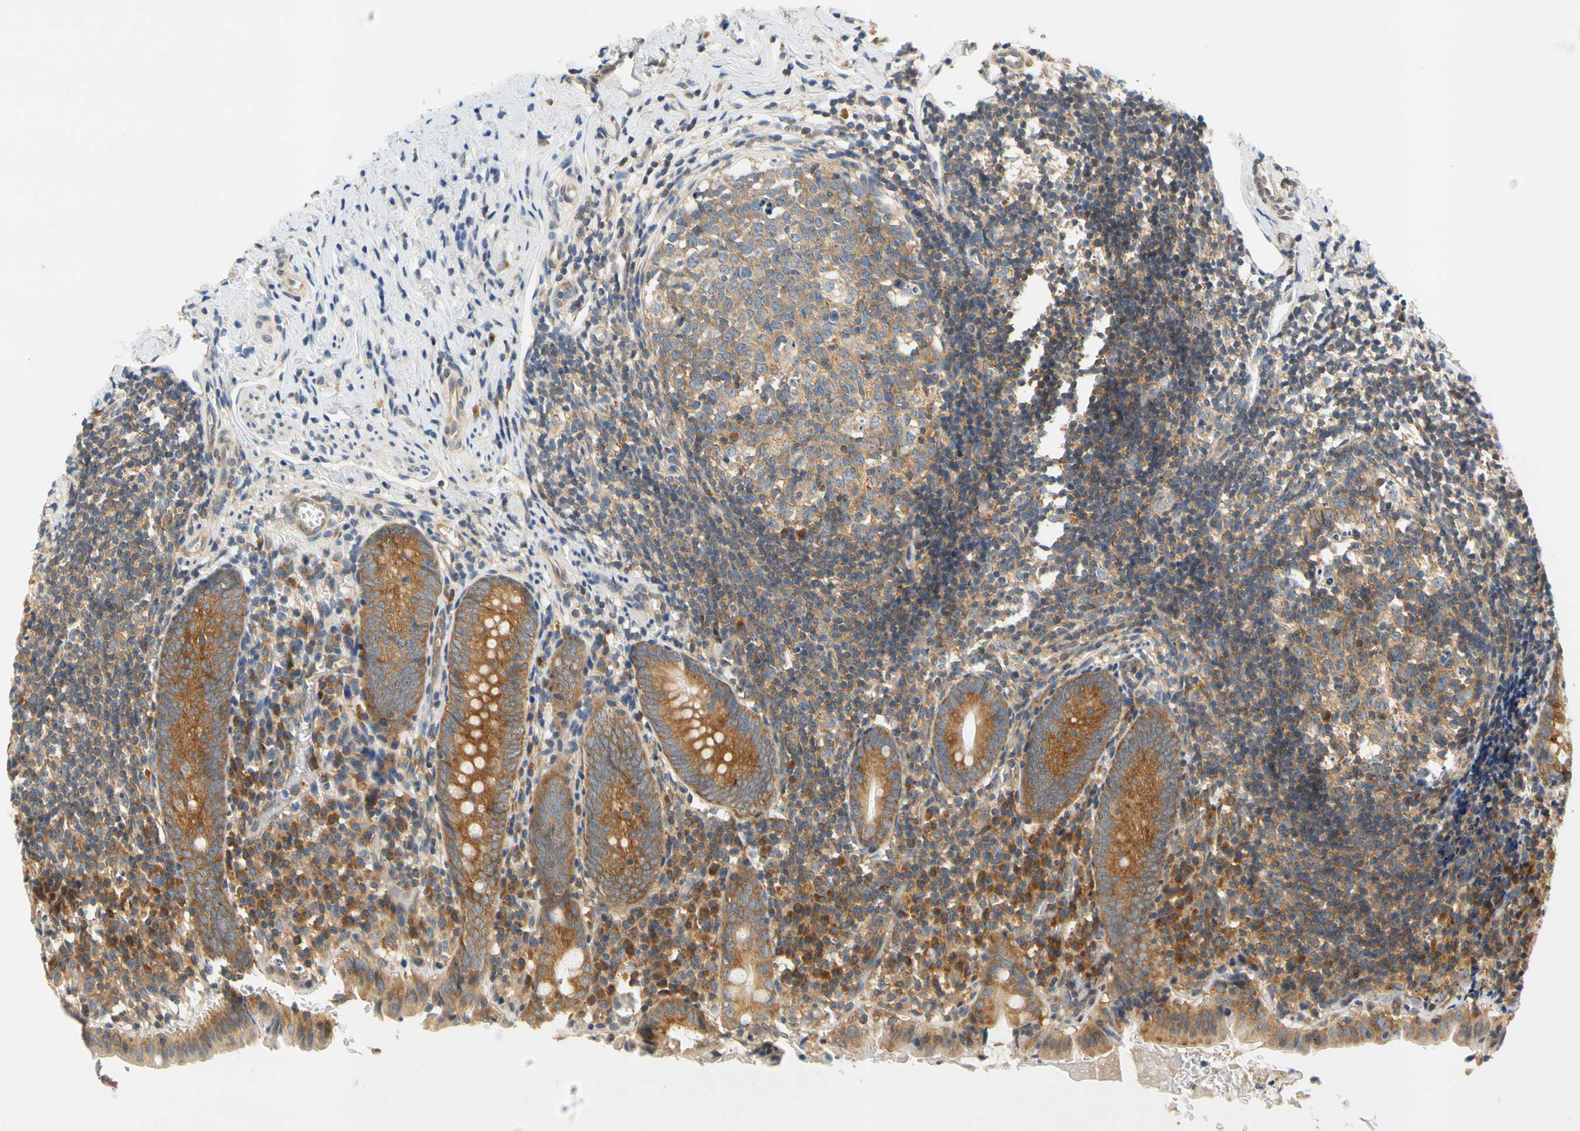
{"staining": {"intensity": "moderate", "quantity": ">75%", "location": "cytoplasmic/membranous"}, "tissue": "appendix", "cell_type": "Glandular cells", "image_type": "normal", "snomed": [{"axis": "morphology", "description": "Normal tissue, NOS"}, {"axis": "topography", "description": "Appendix"}], "caption": "Human appendix stained with a brown dye displays moderate cytoplasmic/membranous positive positivity in about >75% of glandular cells.", "gene": "LRRC47", "patient": {"sex": "female", "age": 10}}